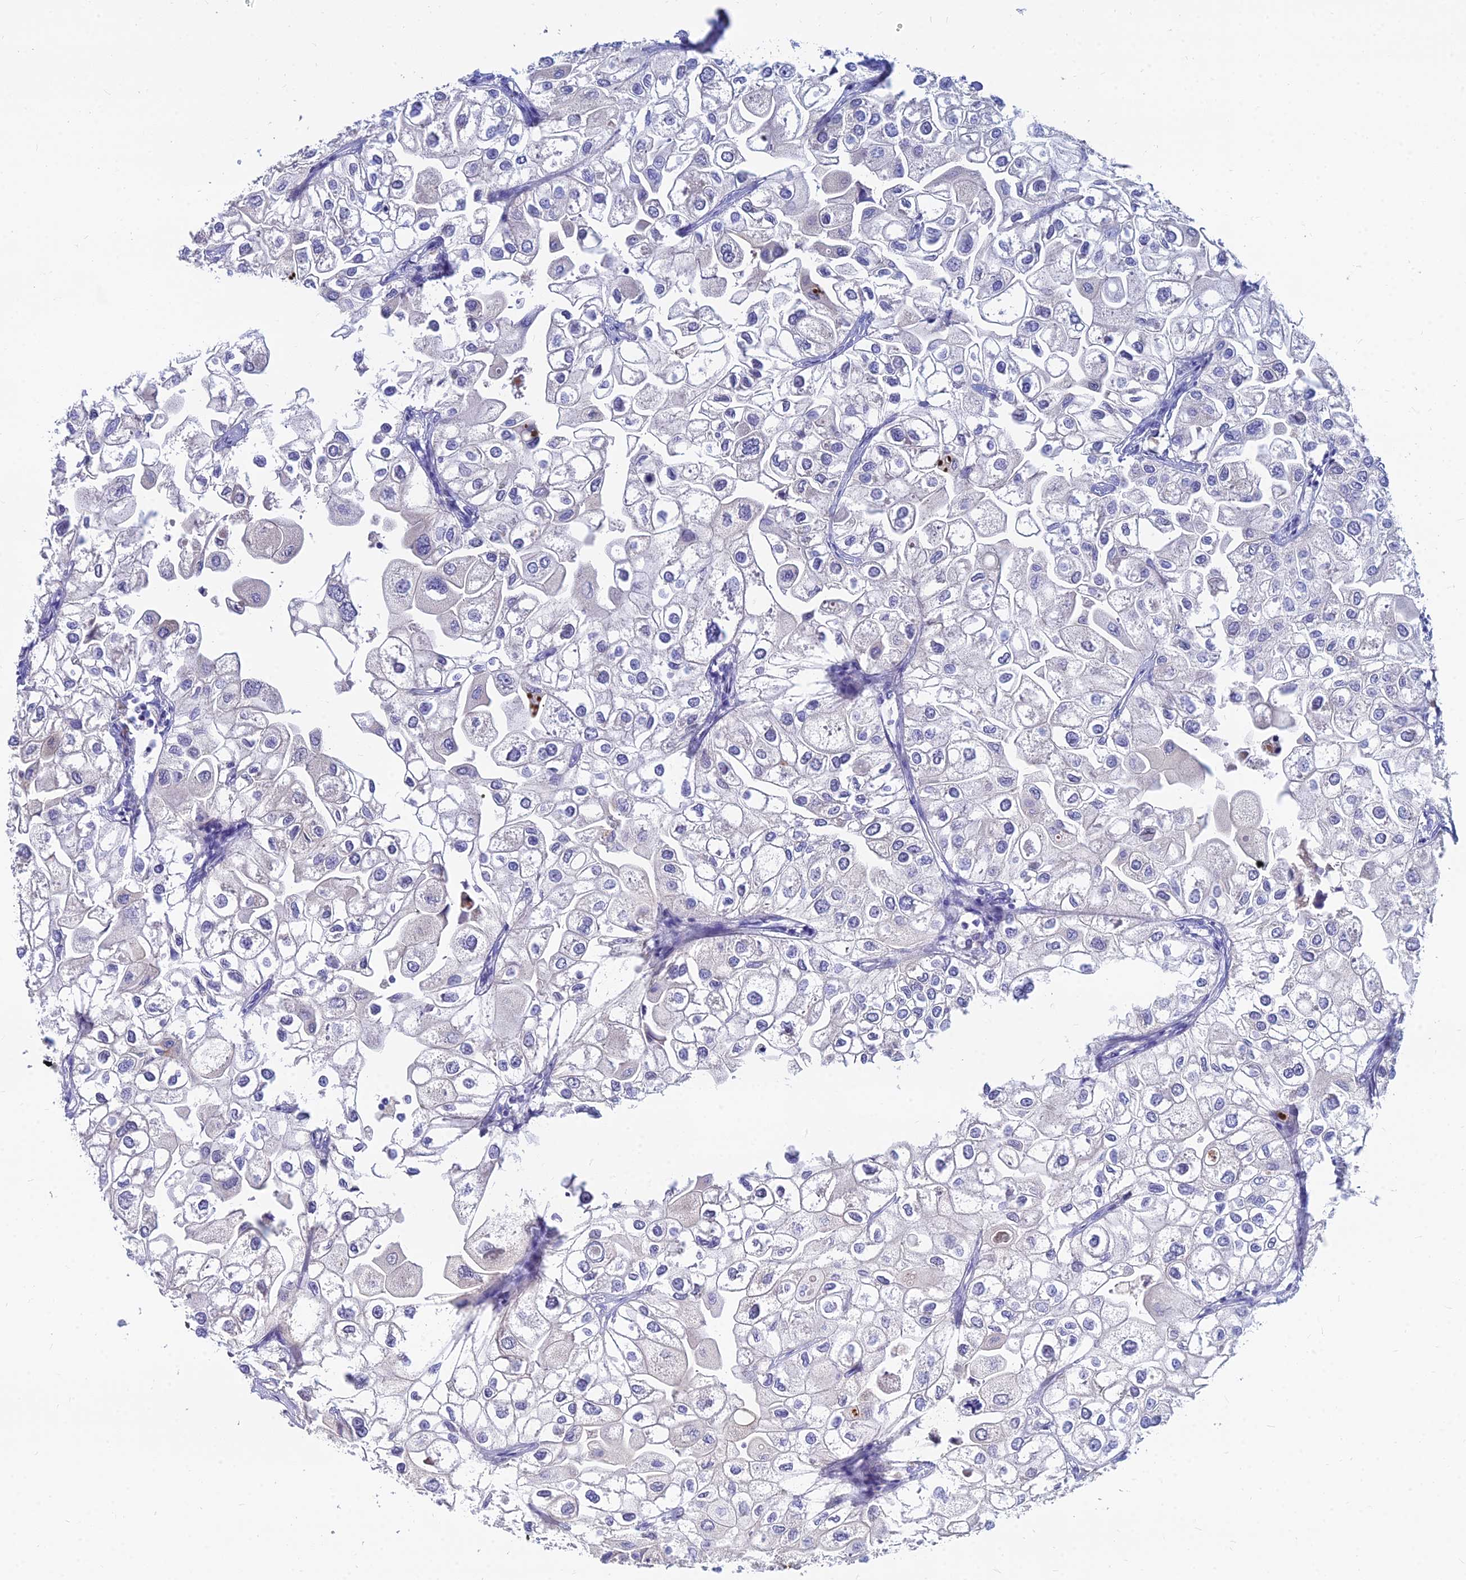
{"staining": {"intensity": "negative", "quantity": "none", "location": "none"}, "tissue": "urothelial cancer", "cell_type": "Tumor cells", "image_type": "cancer", "snomed": [{"axis": "morphology", "description": "Urothelial carcinoma, High grade"}, {"axis": "topography", "description": "Urinary bladder"}], "caption": "There is no significant staining in tumor cells of urothelial cancer. (Immunohistochemistry, brightfield microscopy, high magnification).", "gene": "GOLGA6D", "patient": {"sex": "male", "age": 64}}